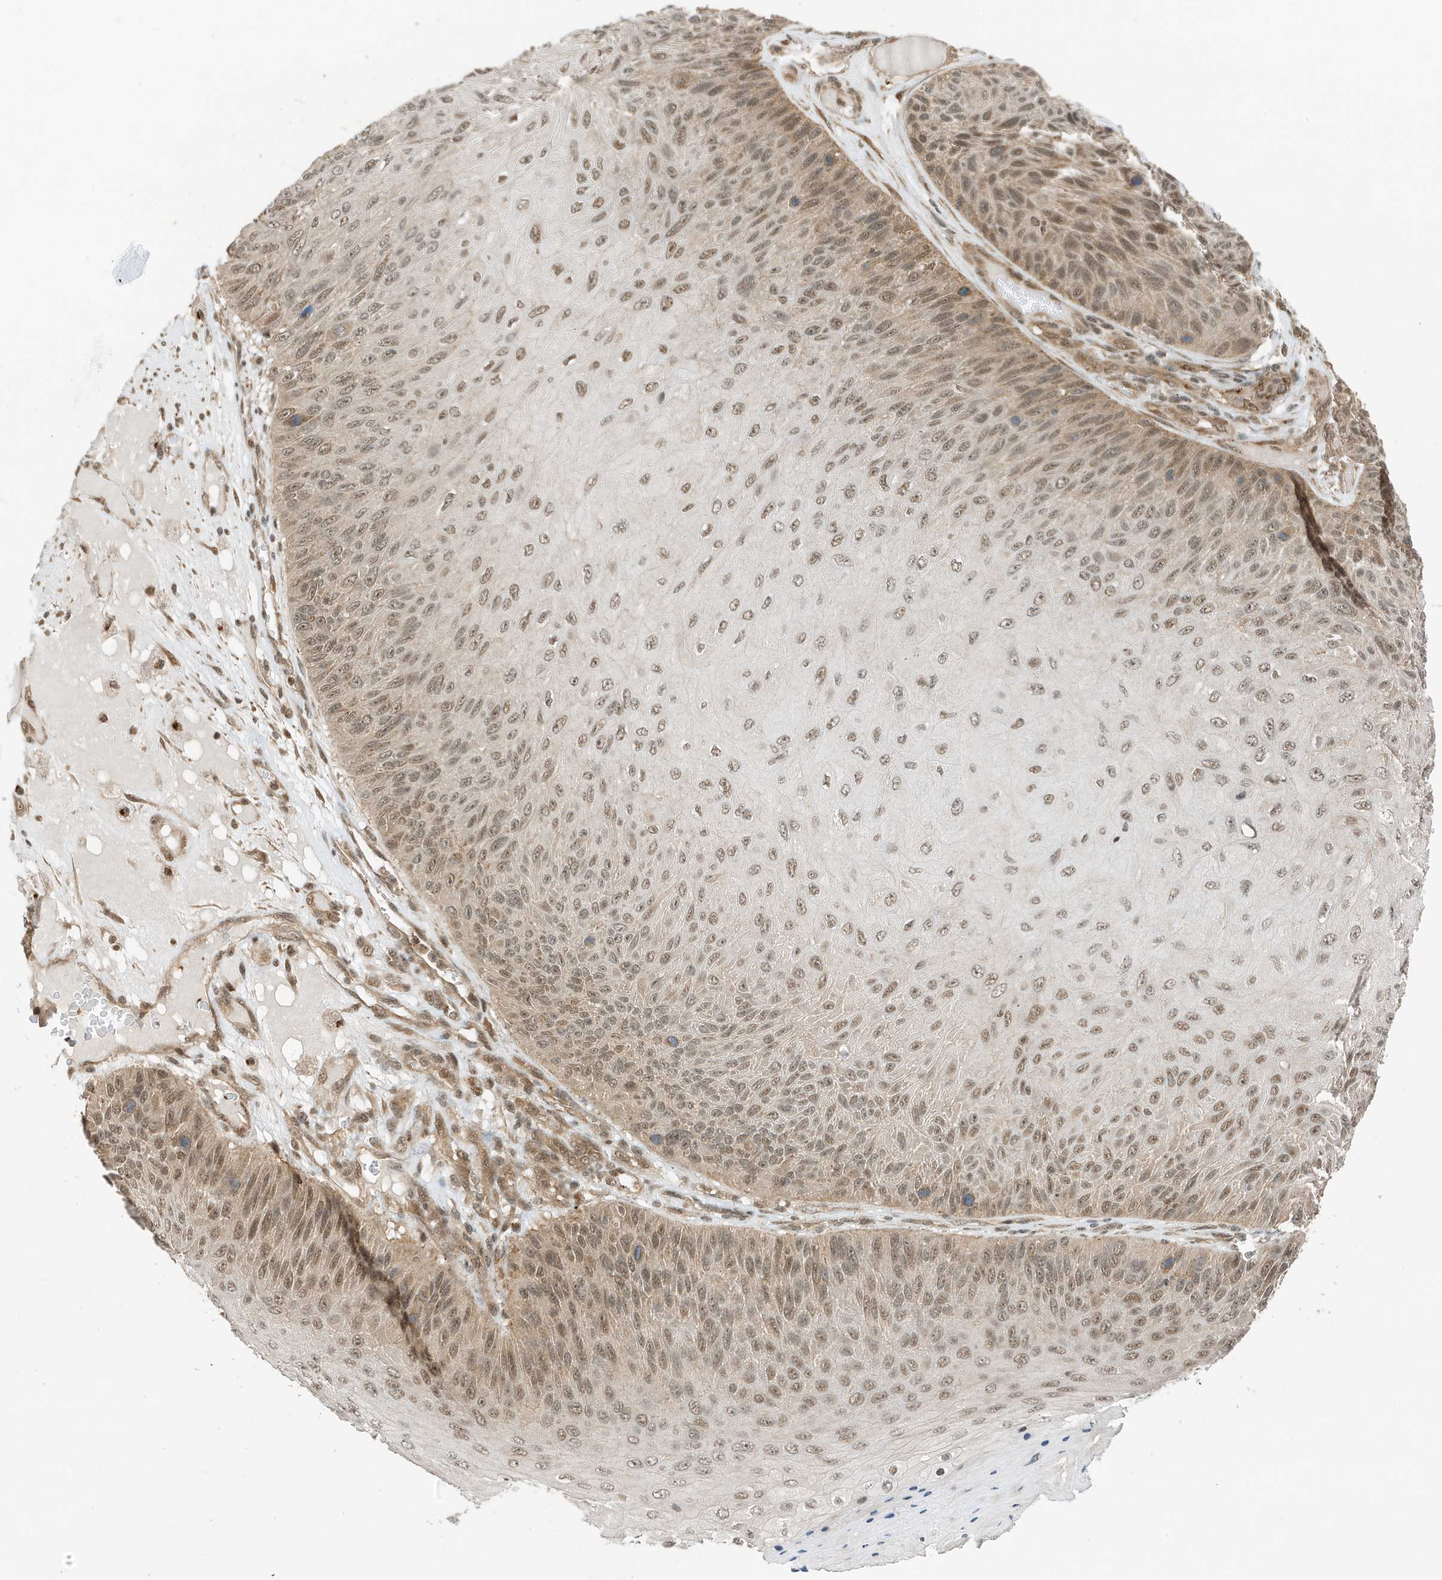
{"staining": {"intensity": "moderate", "quantity": "25%-75%", "location": "nuclear"}, "tissue": "skin cancer", "cell_type": "Tumor cells", "image_type": "cancer", "snomed": [{"axis": "morphology", "description": "Squamous cell carcinoma, NOS"}, {"axis": "topography", "description": "Skin"}], "caption": "Human squamous cell carcinoma (skin) stained with a protein marker demonstrates moderate staining in tumor cells.", "gene": "MAST3", "patient": {"sex": "female", "age": 88}}